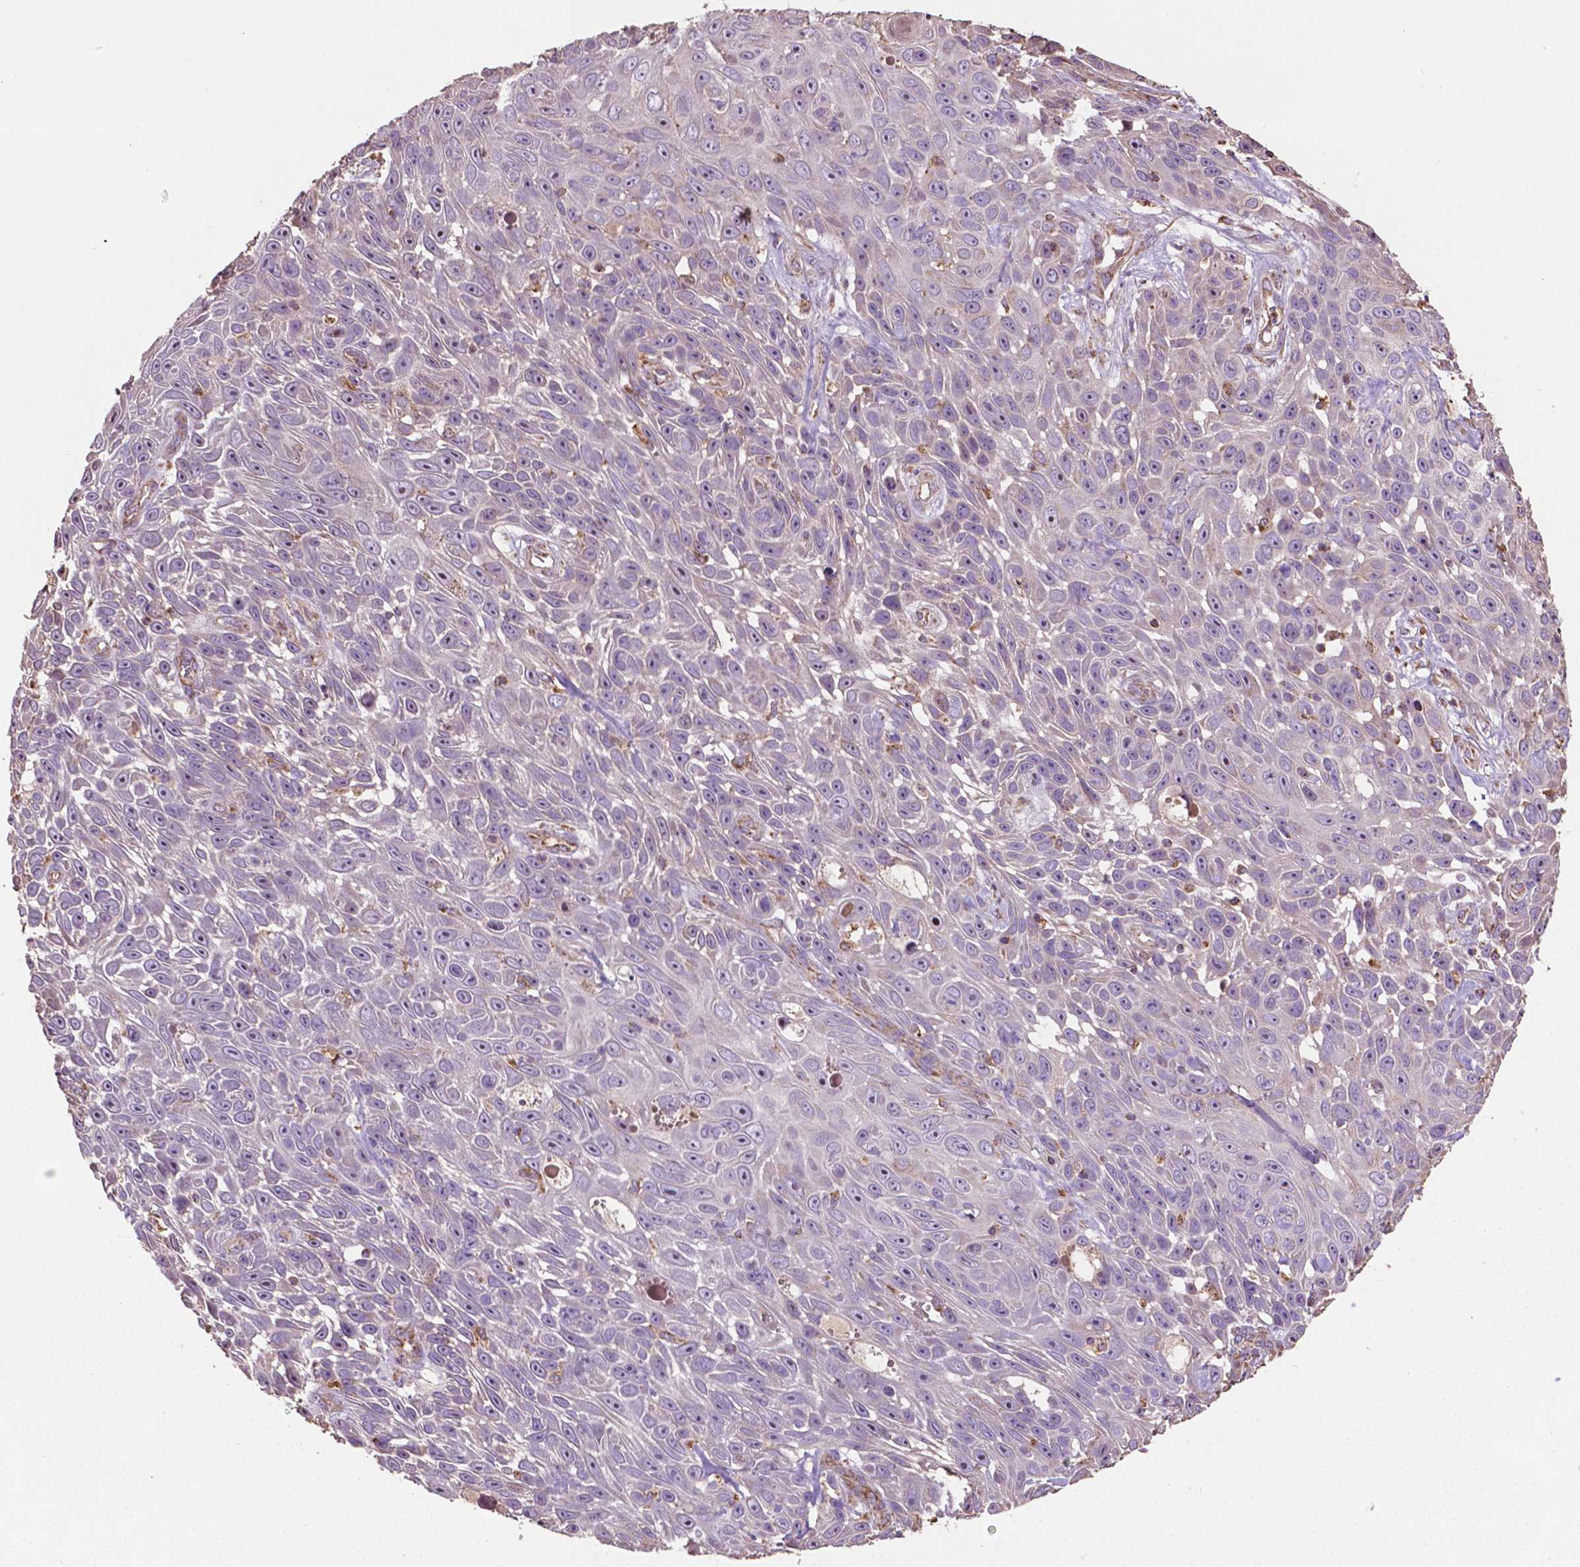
{"staining": {"intensity": "negative", "quantity": "none", "location": "none"}, "tissue": "skin cancer", "cell_type": "Tumor cells", "image_type": "cancer", "snomed": [{"axis": "morphology", "description": "Squamous cell carcinoma, NOS"}, {"axis": "topography", "description": "Skin"}], "caption": "IHC of skin cancer shows no staining in tumor cells.", "gene": "LRR1", "patient": {"sex": "male", "age": 82}}